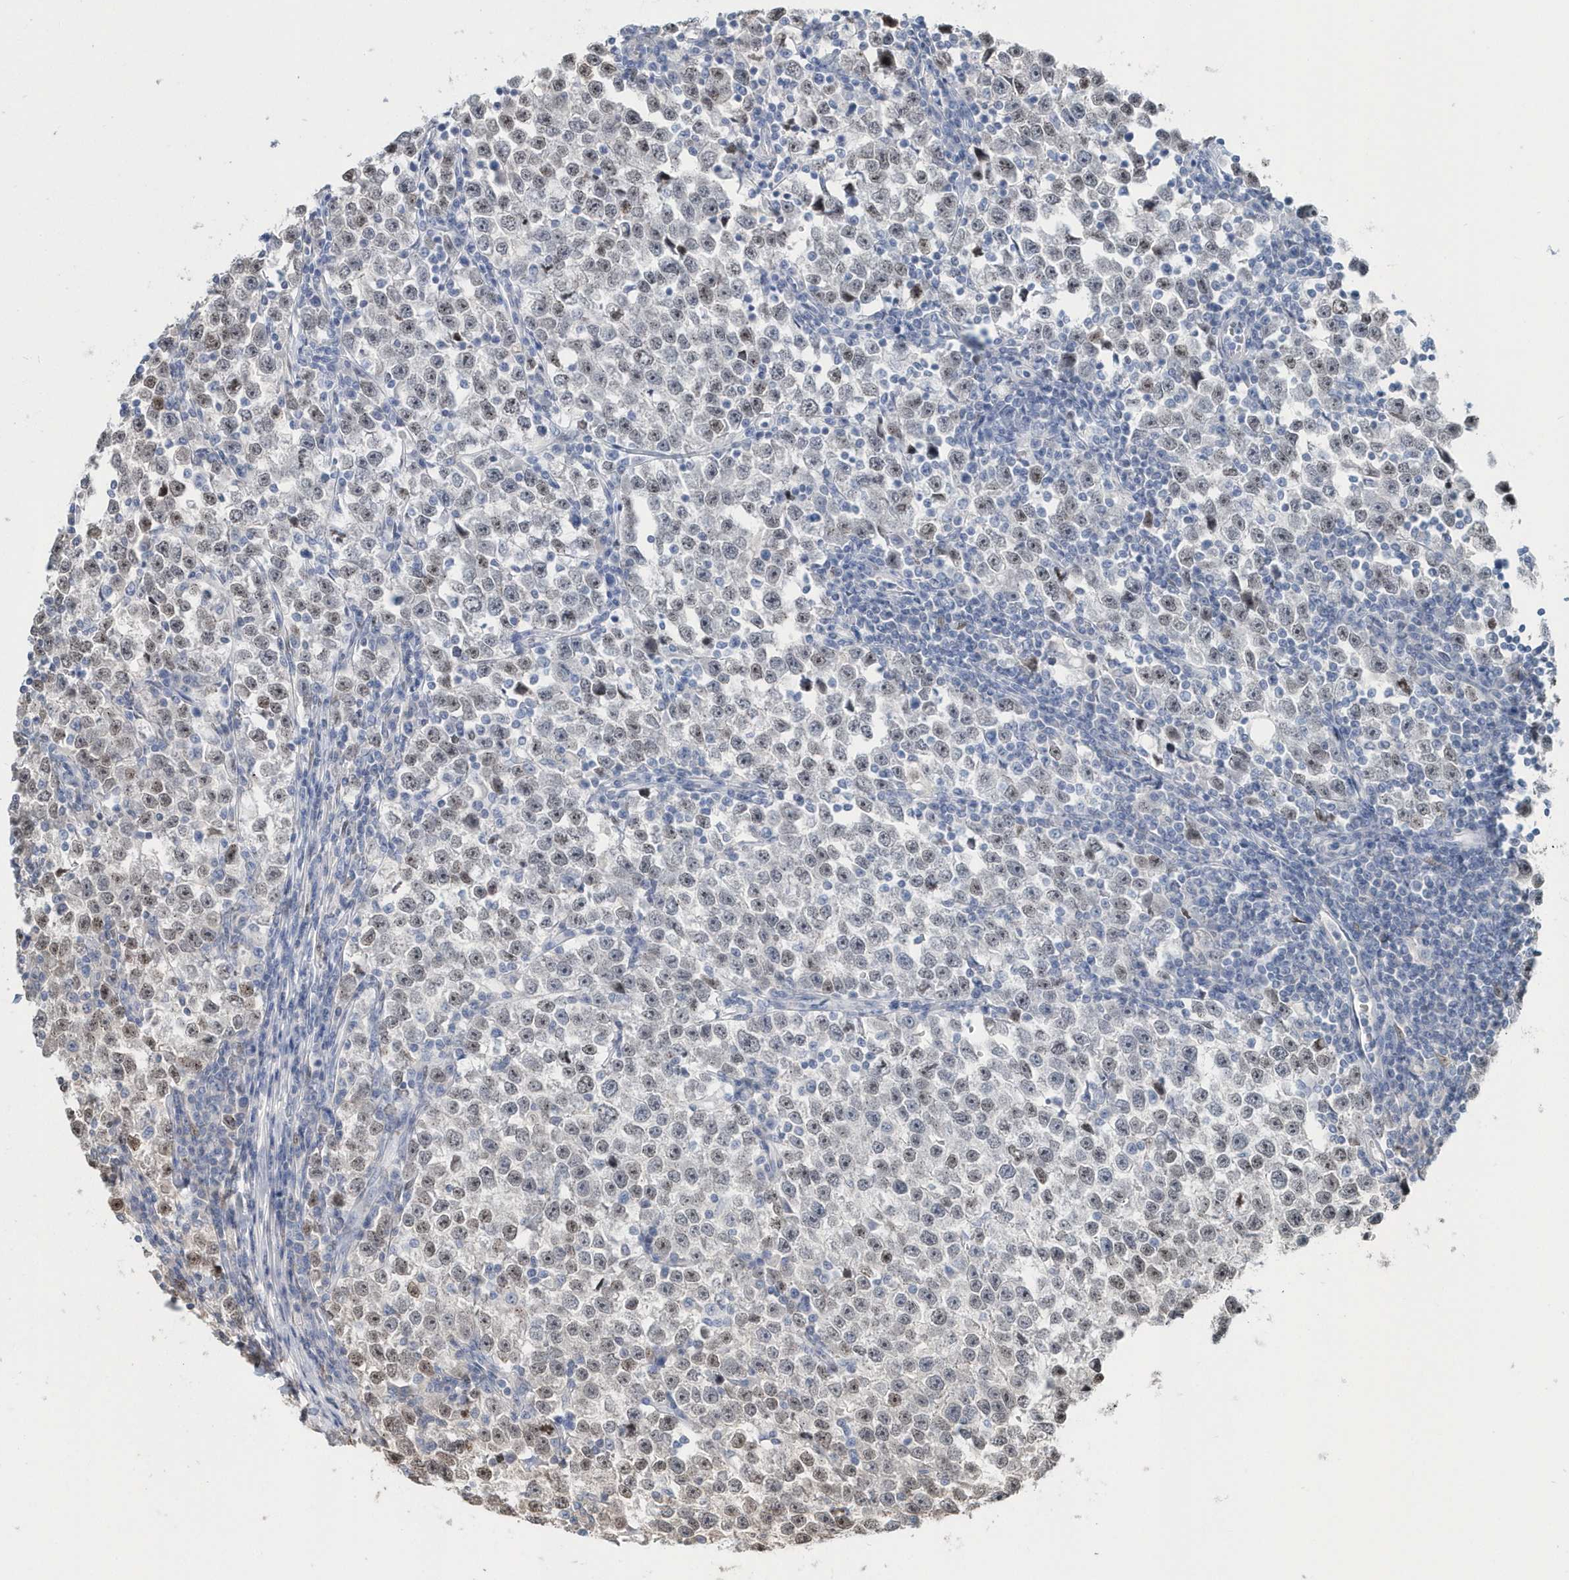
{"staining": {"intensity": "moderate", "quantity": "<25%", "location": "nuclear"}, "tissue": "testis cancer", "cell_type": "Tumor cells", "image_type": "cancer", "snomed": [{"axis": "morphology", "description": "Normal tissue, NOS"}, {"axis": "morphology", "description": "Seminoma, NOS"}, {"axis": "topography", "description": "Testis"}], "caption": "Seminoma (testis) stained for a protein demonstrates moderate nuclear positivity in tumor cells.", "gene": "MACROH2A2", "patient": {"sex": "male", "age": 43}}